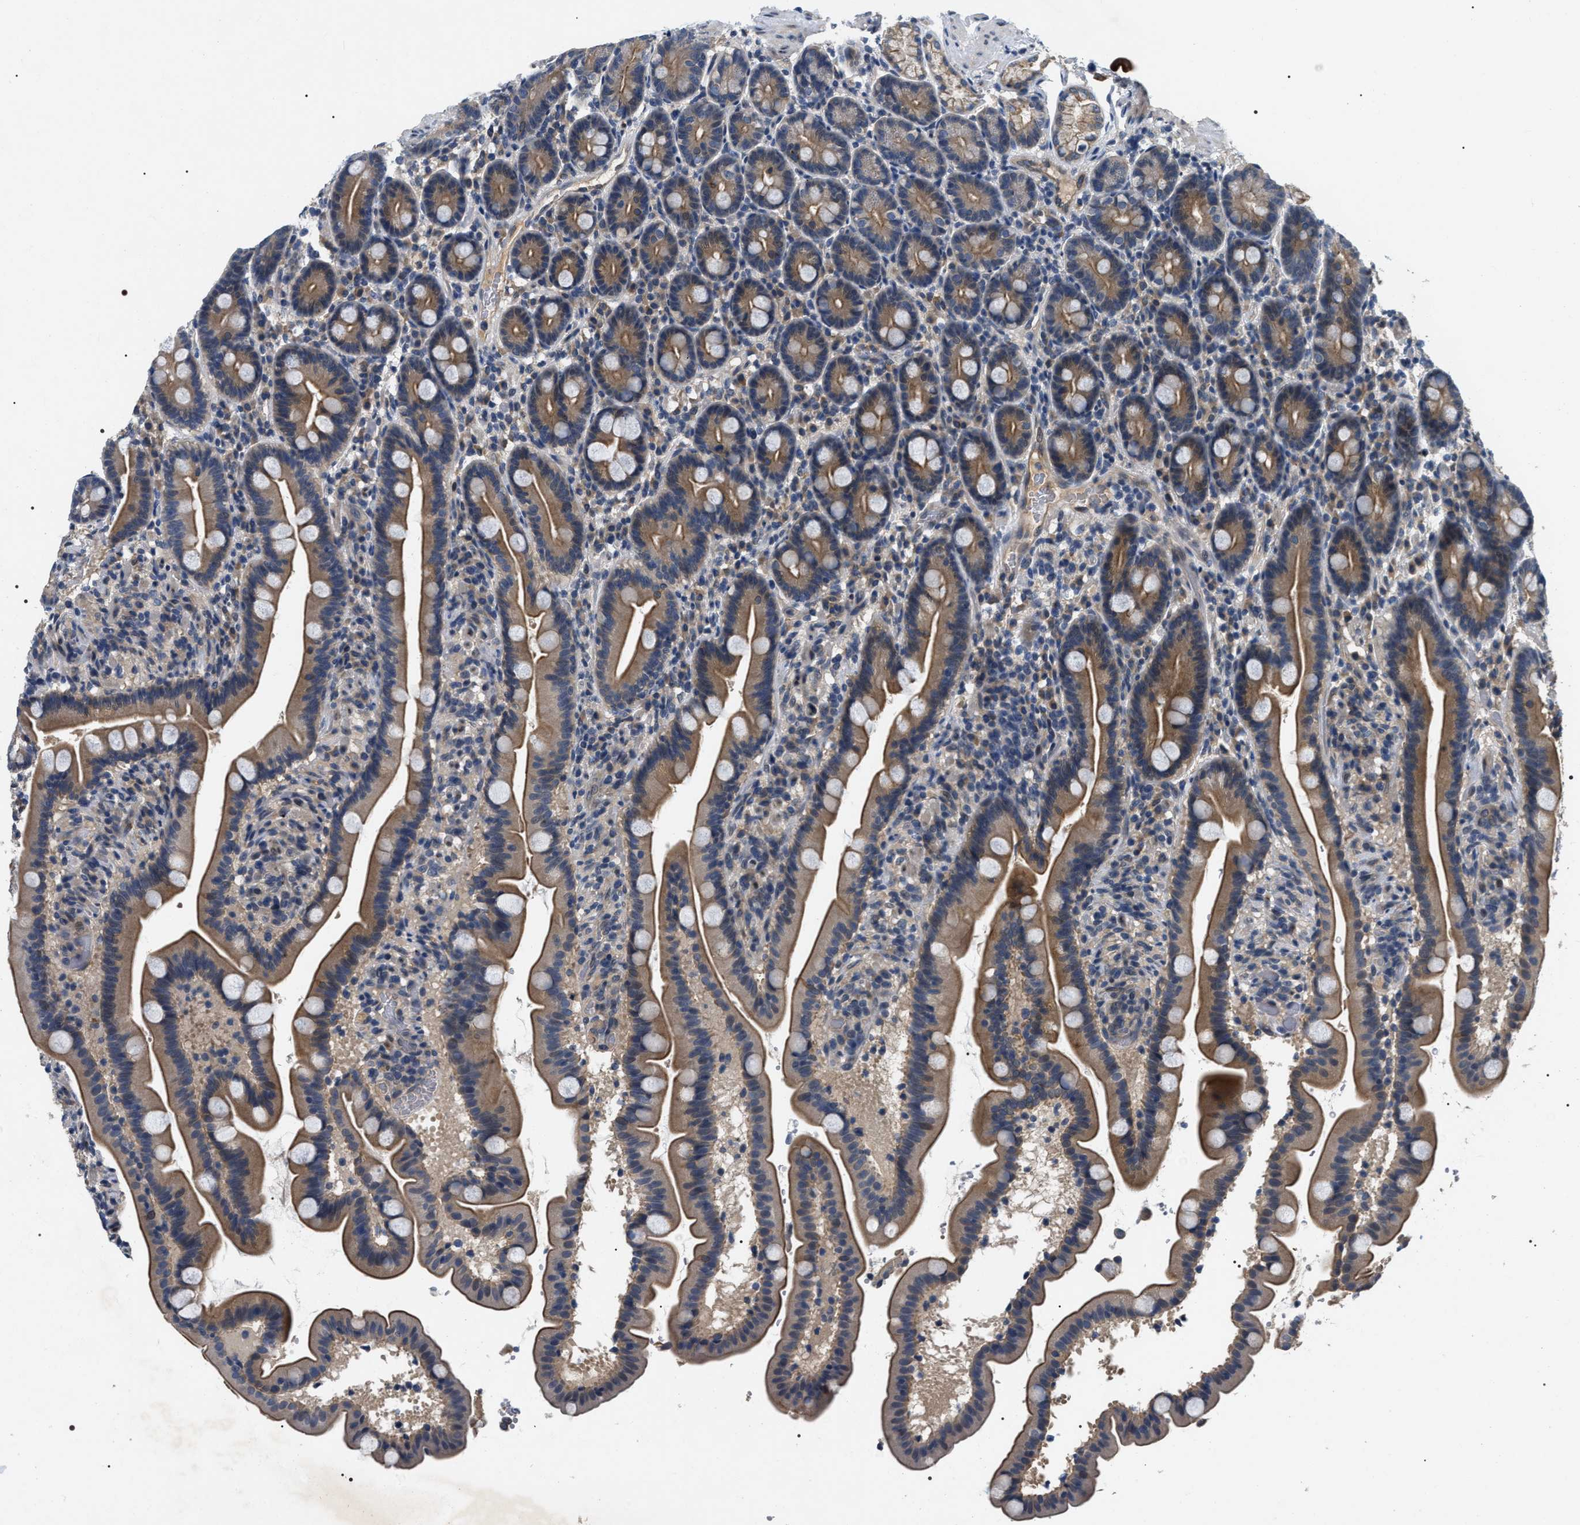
{"staining": {"intensity": "moderate", "quantity": "25%-75%", "location": "cytoplasmic/membranous"}, "tissue": "duodenum", "cell_type": "Glandular cells", "image_type": "normal", "snomed": [{"axis": "morphology", "description": "Normal tissue, NOS"}, {"axis": "topography", "description": "Duodenum"}], "caption": "DAB immunohistochemical staining of normal human duodenum exhibits moderate cytoplasmic/membranous protein staining in about 25%-75% of glandular cells.", "gene": "IFT81", "patient": {"sex": "male", "age": 54}}